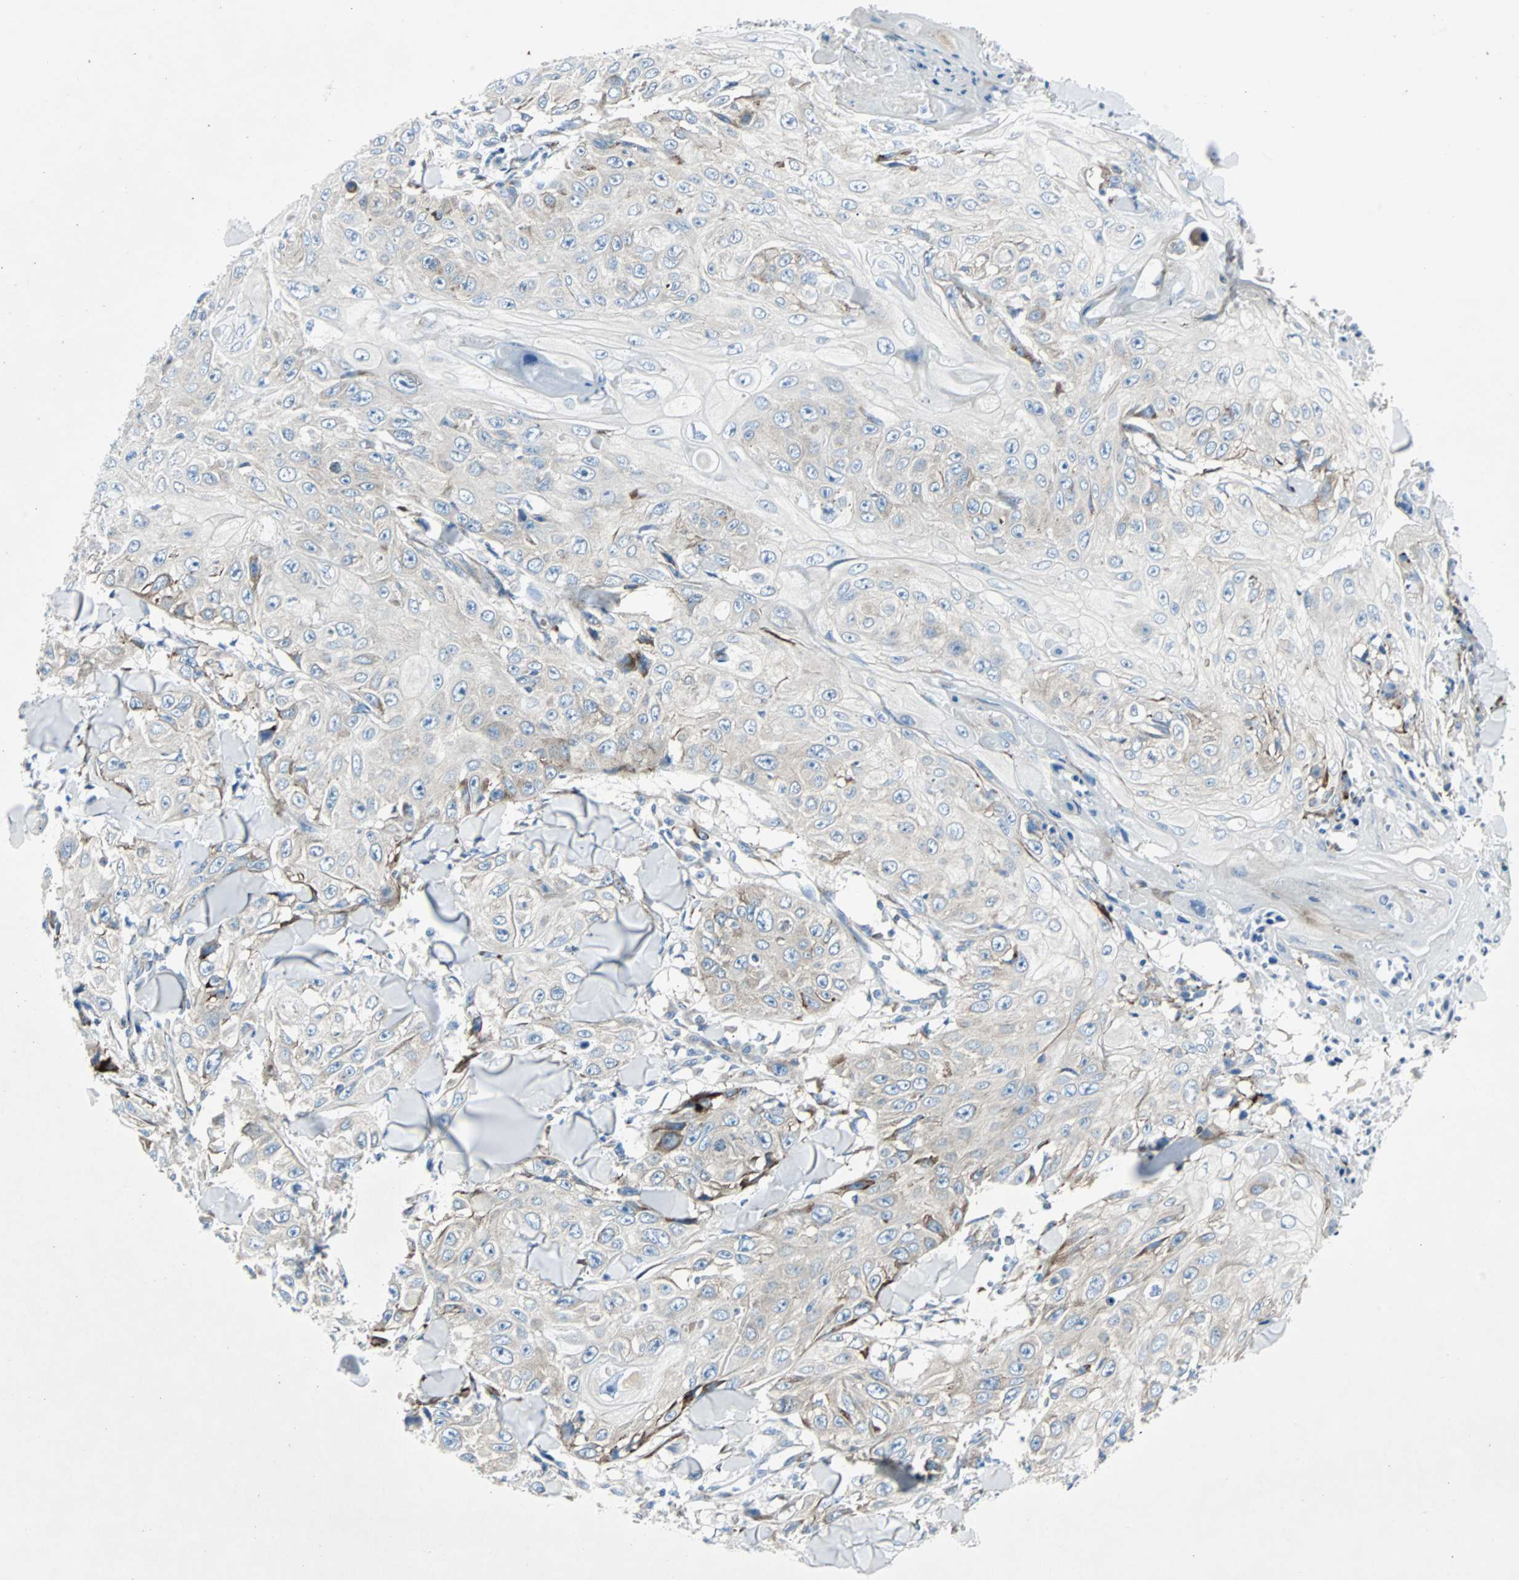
{"staining": {"intensity": "negative", "quantity": "none", "location": "none"}, "tissue": "skin cancer", "cell_type": "Tumor cells", "image_type": "cancer", "snomed": [{"axis": "morphology", "description": "Squamous cell carcinoma, NOS"}, {"axis": "topography", "description": "Skin"}], "caption": "An image of skin squamous cell carcinoma stained for a protein exhibits no brown staining in tumor cells. (IHC, brightfield microscopy, high magnification).", "gene": "BBC3", "patient": {"sex": "male", "age": 86}}